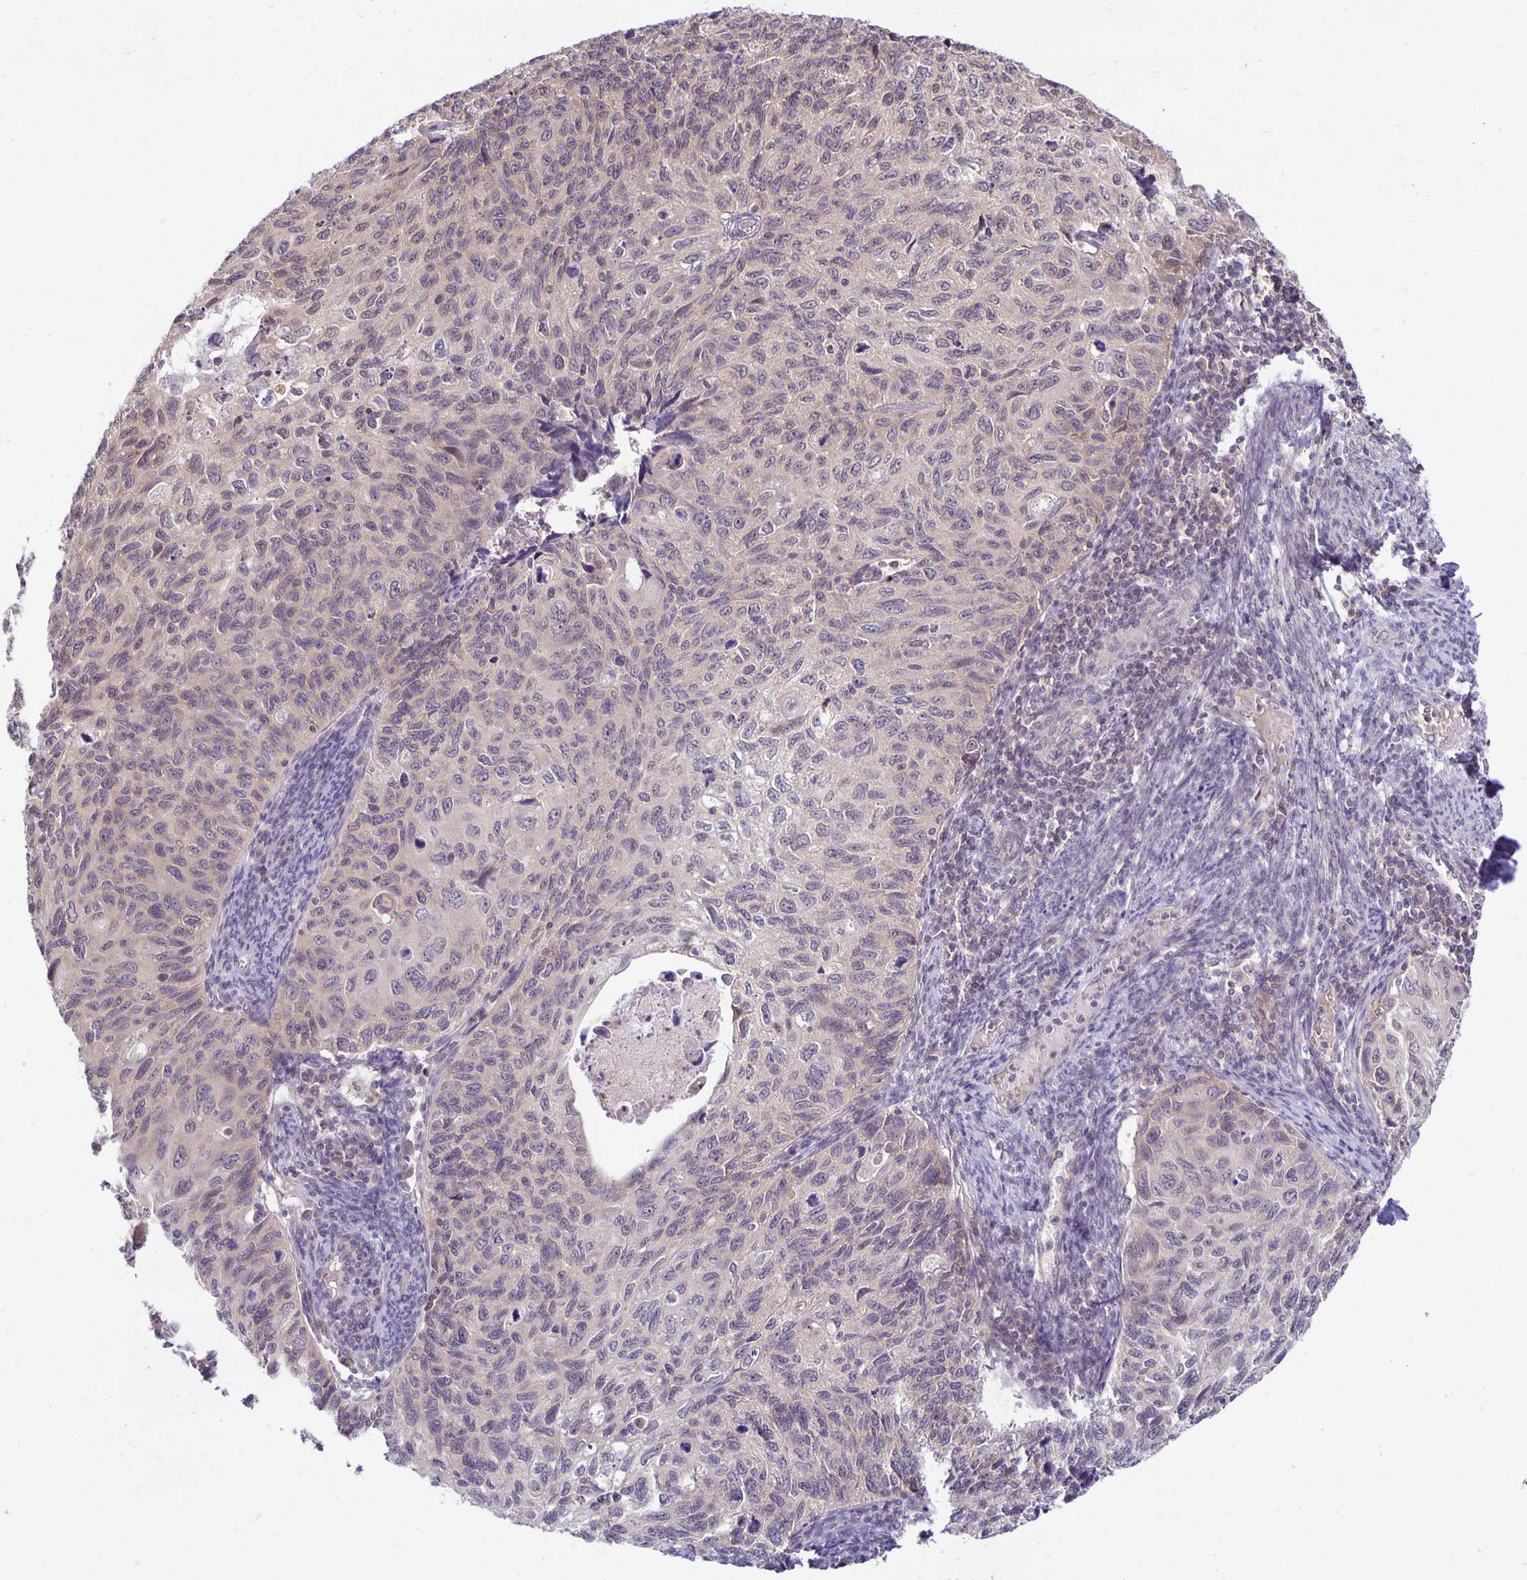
{"staining": {"intensity": "weak", "quantity": "<25%", "location": "cytoplasmic/membranous"}, "tissue": "cervical cancer", "cell_type": "Tumor cells", "image_type": "cancer", "snomed": [{"axis": "morphology", "description": "Squamous cell carcinoma, NOS"}, {"axis": "topography", "description": "Cervix"}], "caption": "This histopathology image is of cervical cancer (squamous cell carcinoma) stained with immunohistochemistry to label a protein in brown with the nuclei are counter-stained blue. There is no positivity in tumor cells. (Stains: DAB (3,3'-diaminobenzidine) immunohistochemistry with hematoxylin counter stain, Microscopy: brightfield microscopy at high magnification).", "gene": "MIEN1", "patient": {"sex": "female", "age": 70}}